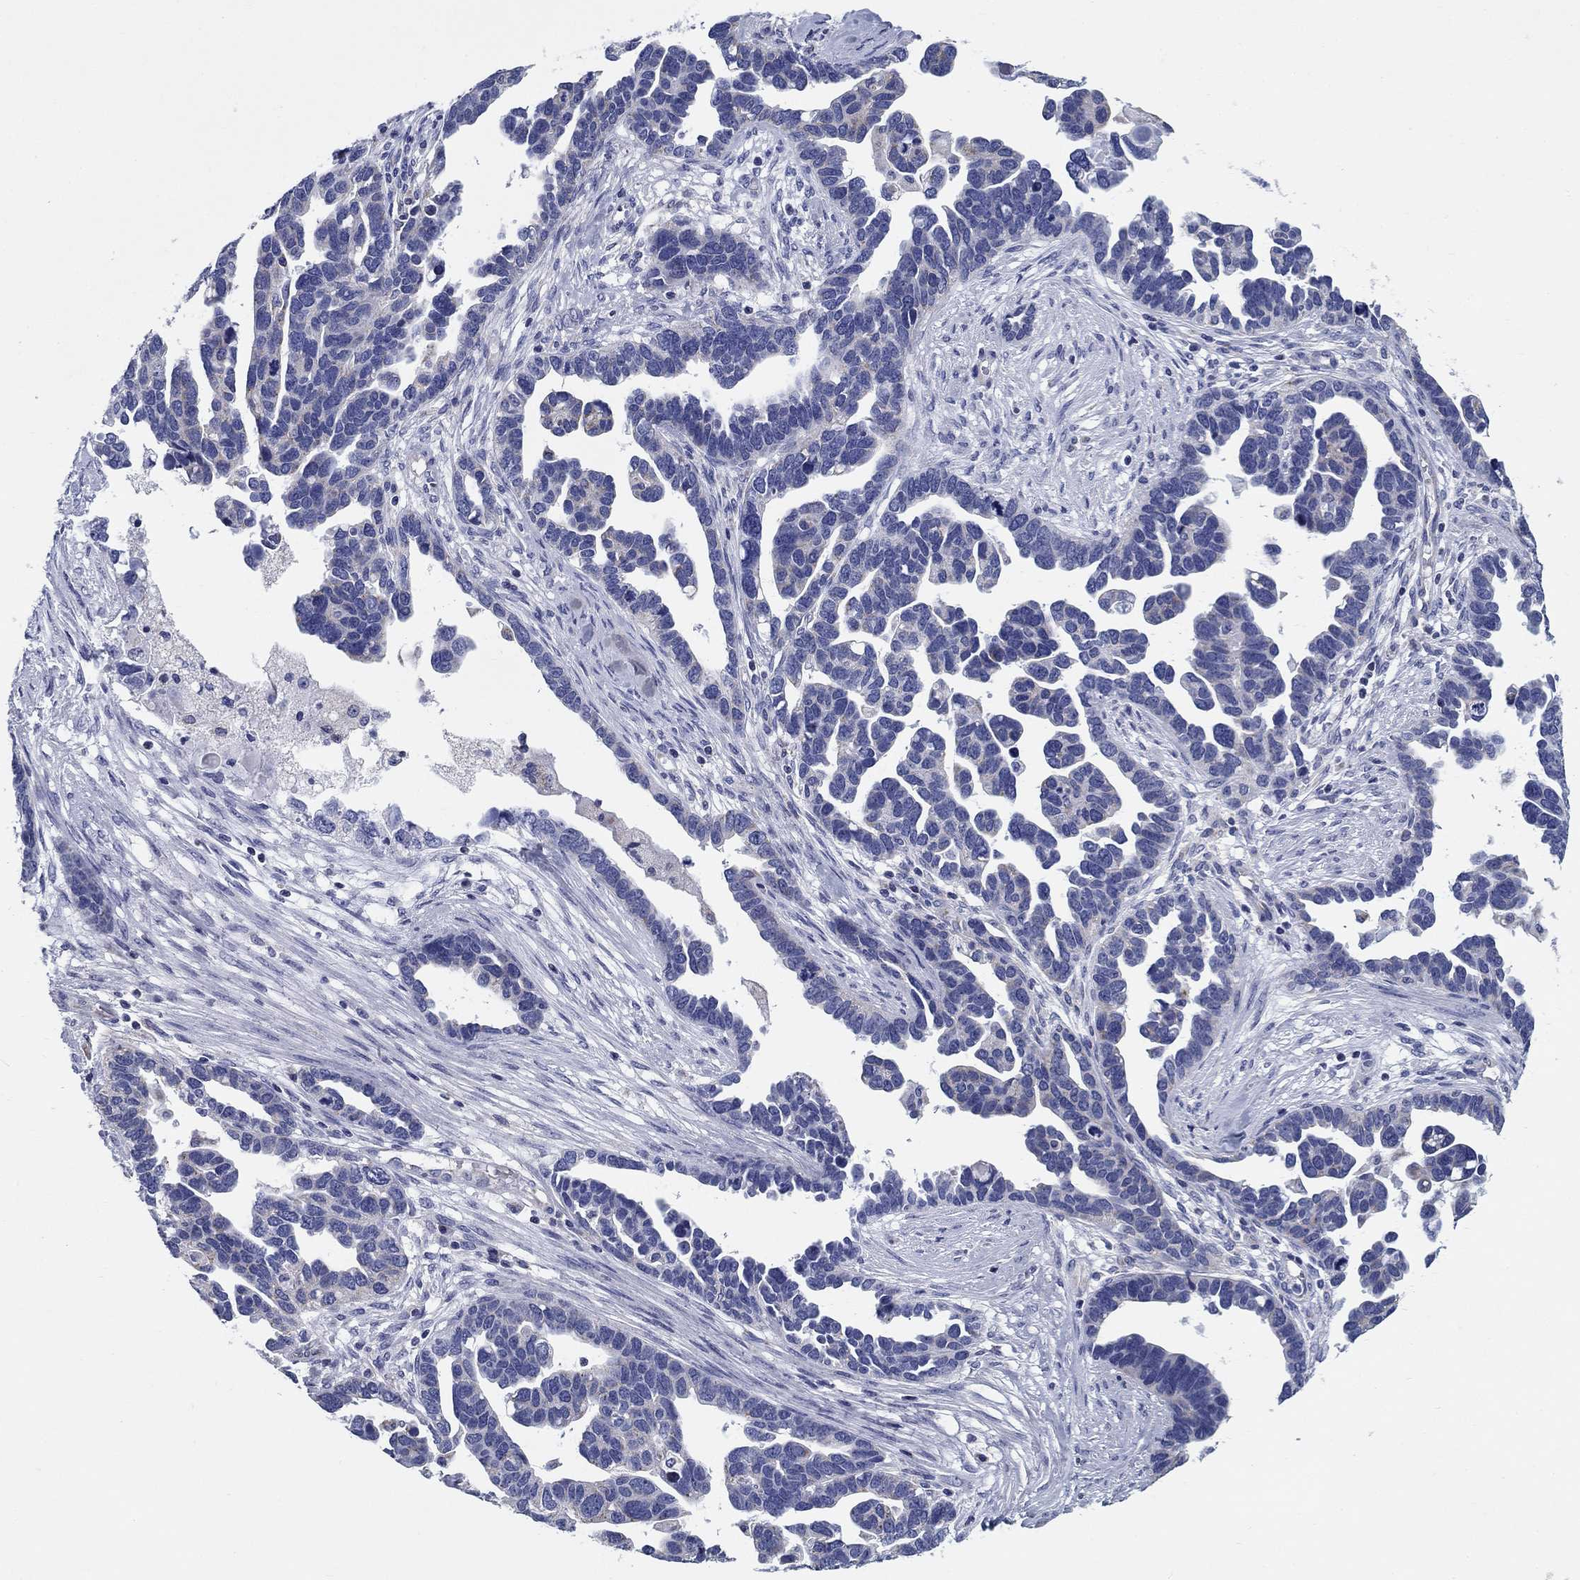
{"staining": {"intensity": "negative", "quantity": "none", "location": "none"}, "tissue": "ovarian cancer", "cell_type": "Tumor cells", "image_type": "cancer", "snomed": [{"axis": "morphology", "description": "Cystadenocarcinoma, serous, NOS"}, {"axis": "topography", "description": "Ovary"}], "caption": "Immunohistochemical staining of human ovarian cancer (serous cystadenocarcinoma) demonstrates no significant positivity in tumor cells.", "gene": "UPB1", "patient": {"sex": "female", "age": 54}}